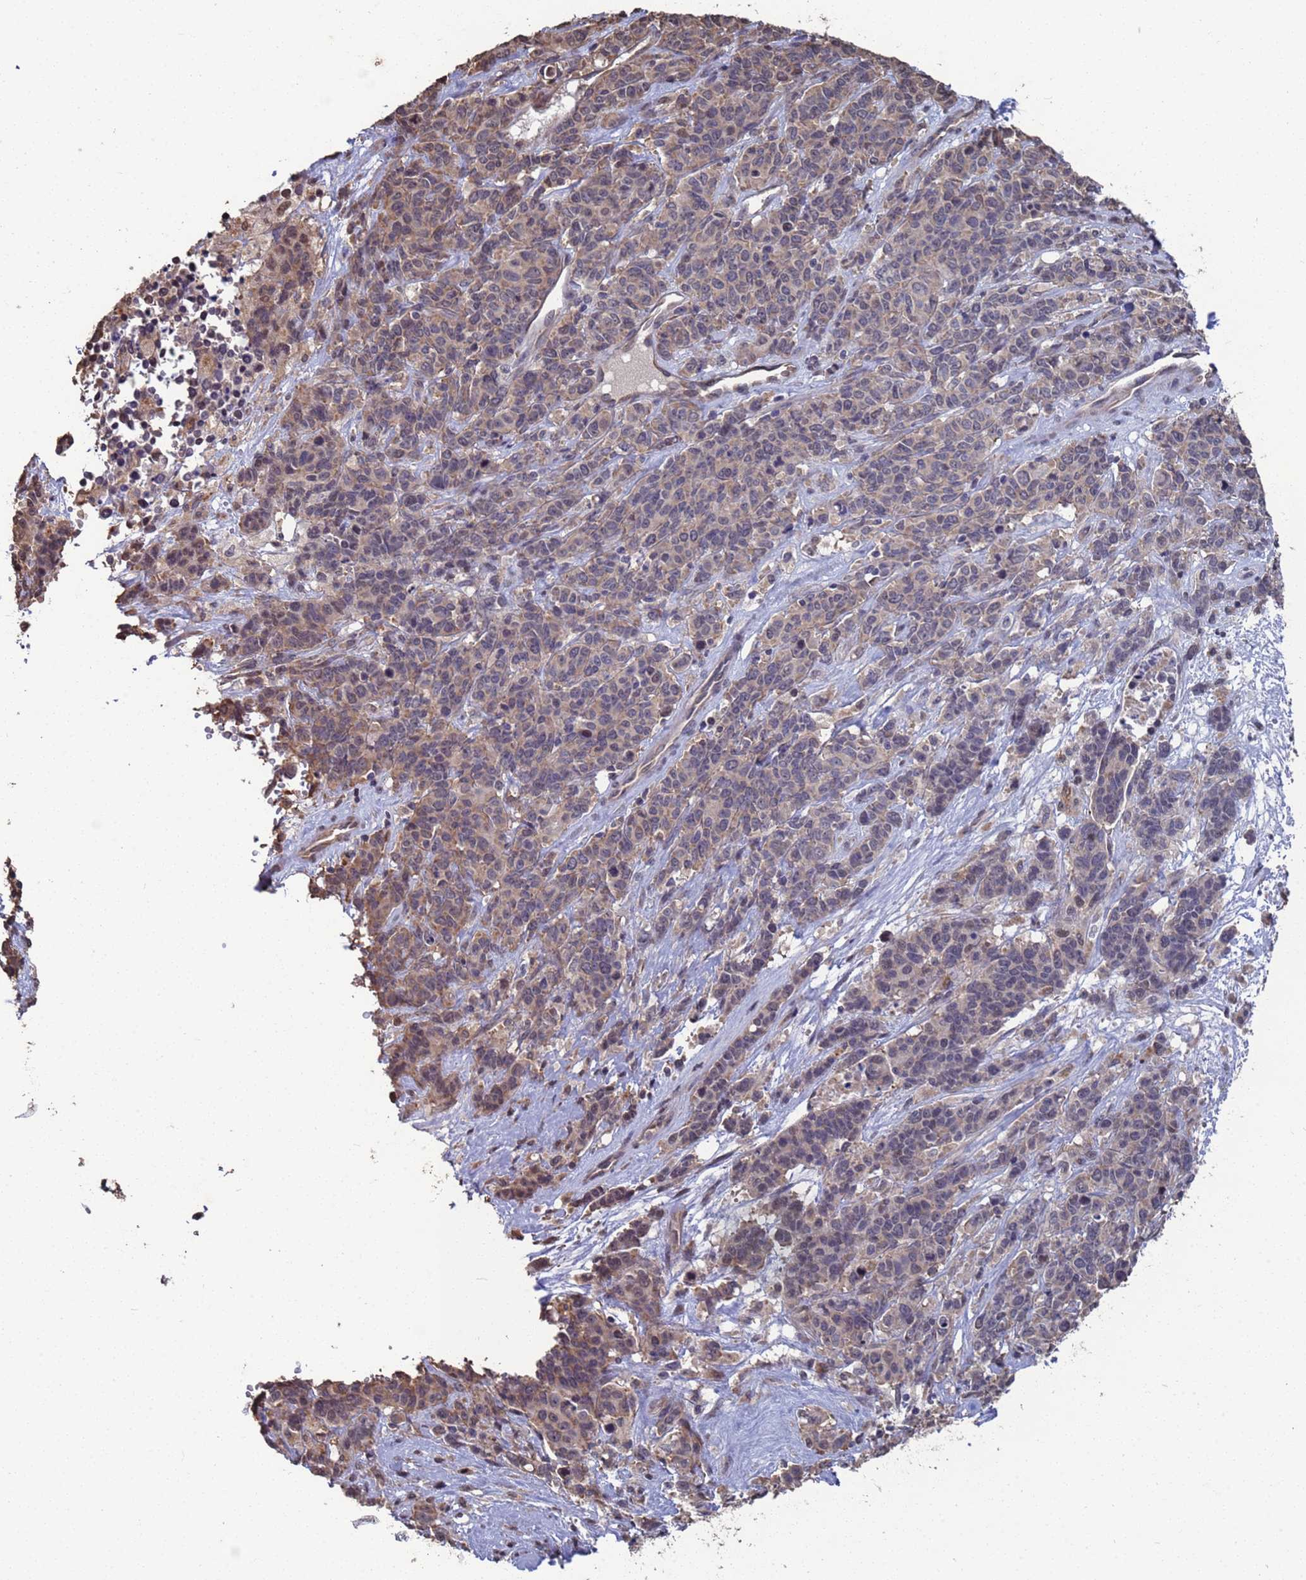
{"staining": {"intensity": "moderate", "quantity": ">75%", "location": "cytoplasmic/membranous"}, "tissue": "cervical cancer", "cell_type": "Tumor cells", "image_type": "cancer", "snomed": [{"axis": "morphology", "description": "Squamous cell carcinoma, NOS"}, {"axis": "topography", "description": "Cervix"}], "caption": "The image shows staining of cervical cancer (squamous cell carcinoma), revealing moderate cytoplasmic/membranous protein positivity (brown color) within tumor cells. (Brightfield microscopy of DAB IHC at high magnification).", "gene": "CFAP119", "patient": {"sex": "female", "age": 60}}